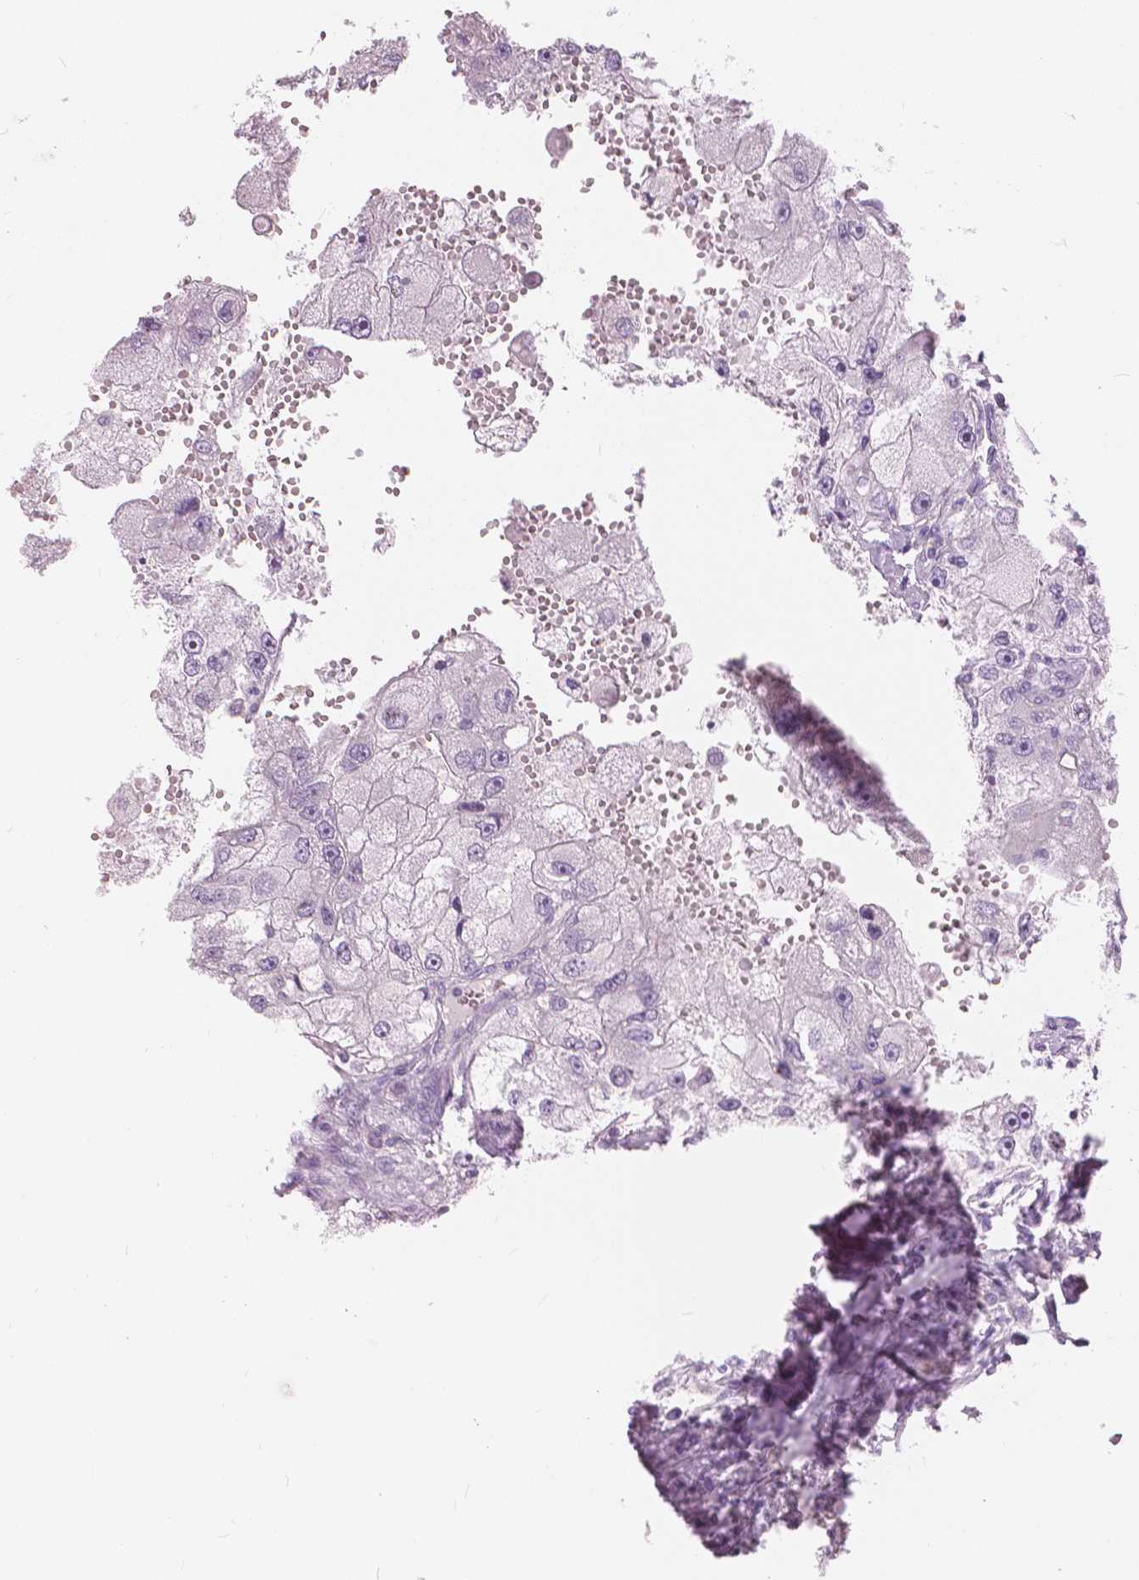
{"staining": {"intensity": "negative", "quantity": "none", "location": "none"}, "tissue": "renal cancer", "cell_type": "Tumor cells", "image_type": "cancer", "snomed": [{"axis": "morphology", "description": "Adenocarcinoma, NOS"}, {"axis": "topography", "description": "Kidney"}], "caption": "High magnification brightfield microscopy of renal cancer stained with DAB (brown) and counterstained with hematoxylin (blue): tumor cells show no significant expression.", "gene": "CXCR2", "patient": {"sex": "male", "age": 63}}